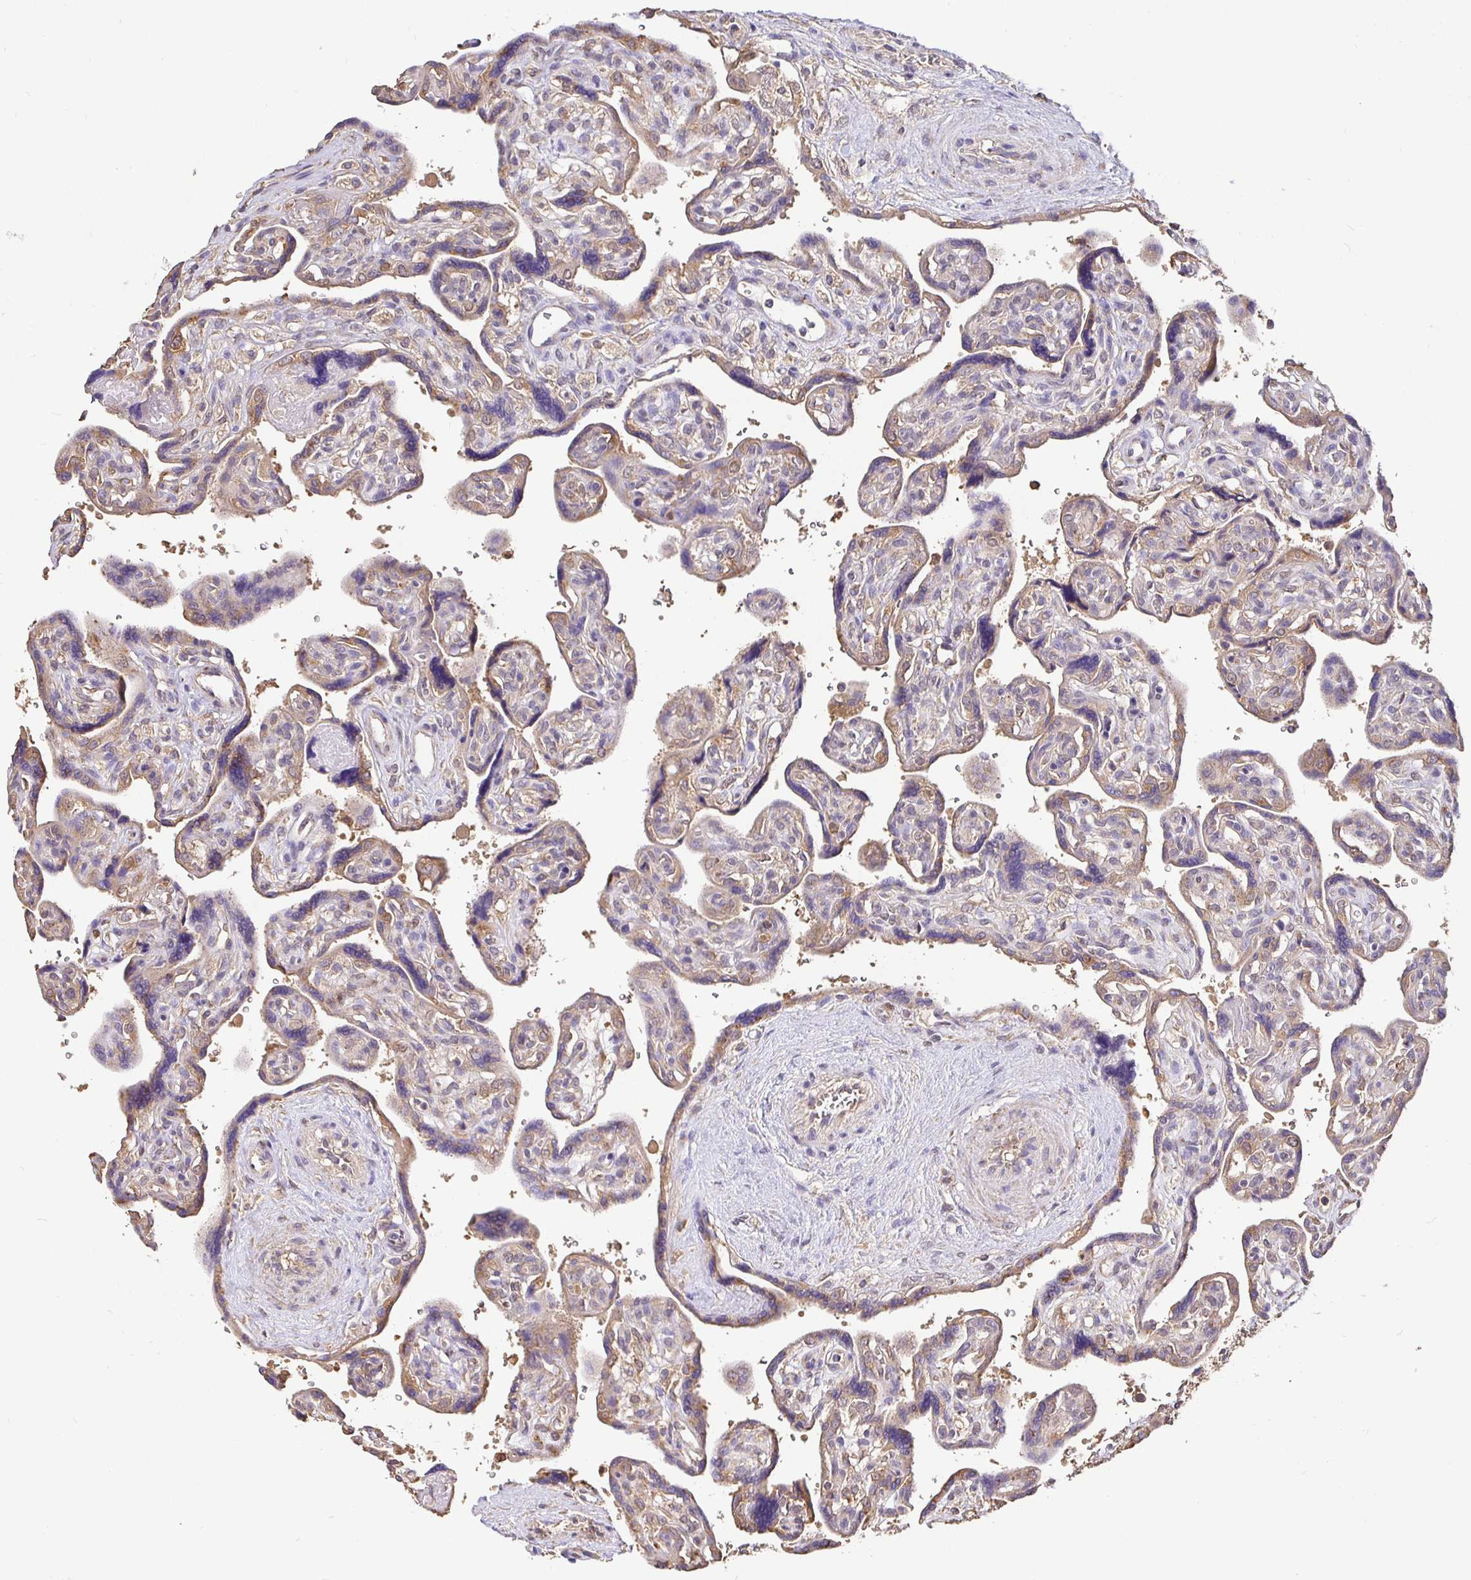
{"staining": {"intensity": "strong", "quantity": ">75%", "location": "cytoplasmic/membranous"}, "tissue": "placenta", "cell_type": "Decidual cells", "image_type": "normal", "snomed": [{"axis": "morphology", "description": "Normal tissue, NOS"}, {"axis": "topography", "description": "Placenta"}], "caption": "Immunohistochemical staining of unremarkable human placenta exhibits high levels of strong cytoplasmic/membranous expression in approximately >75% of decidual cells.", "gene": "MAPK8IP3", "patient": {"sex": "female", "age": 39}}